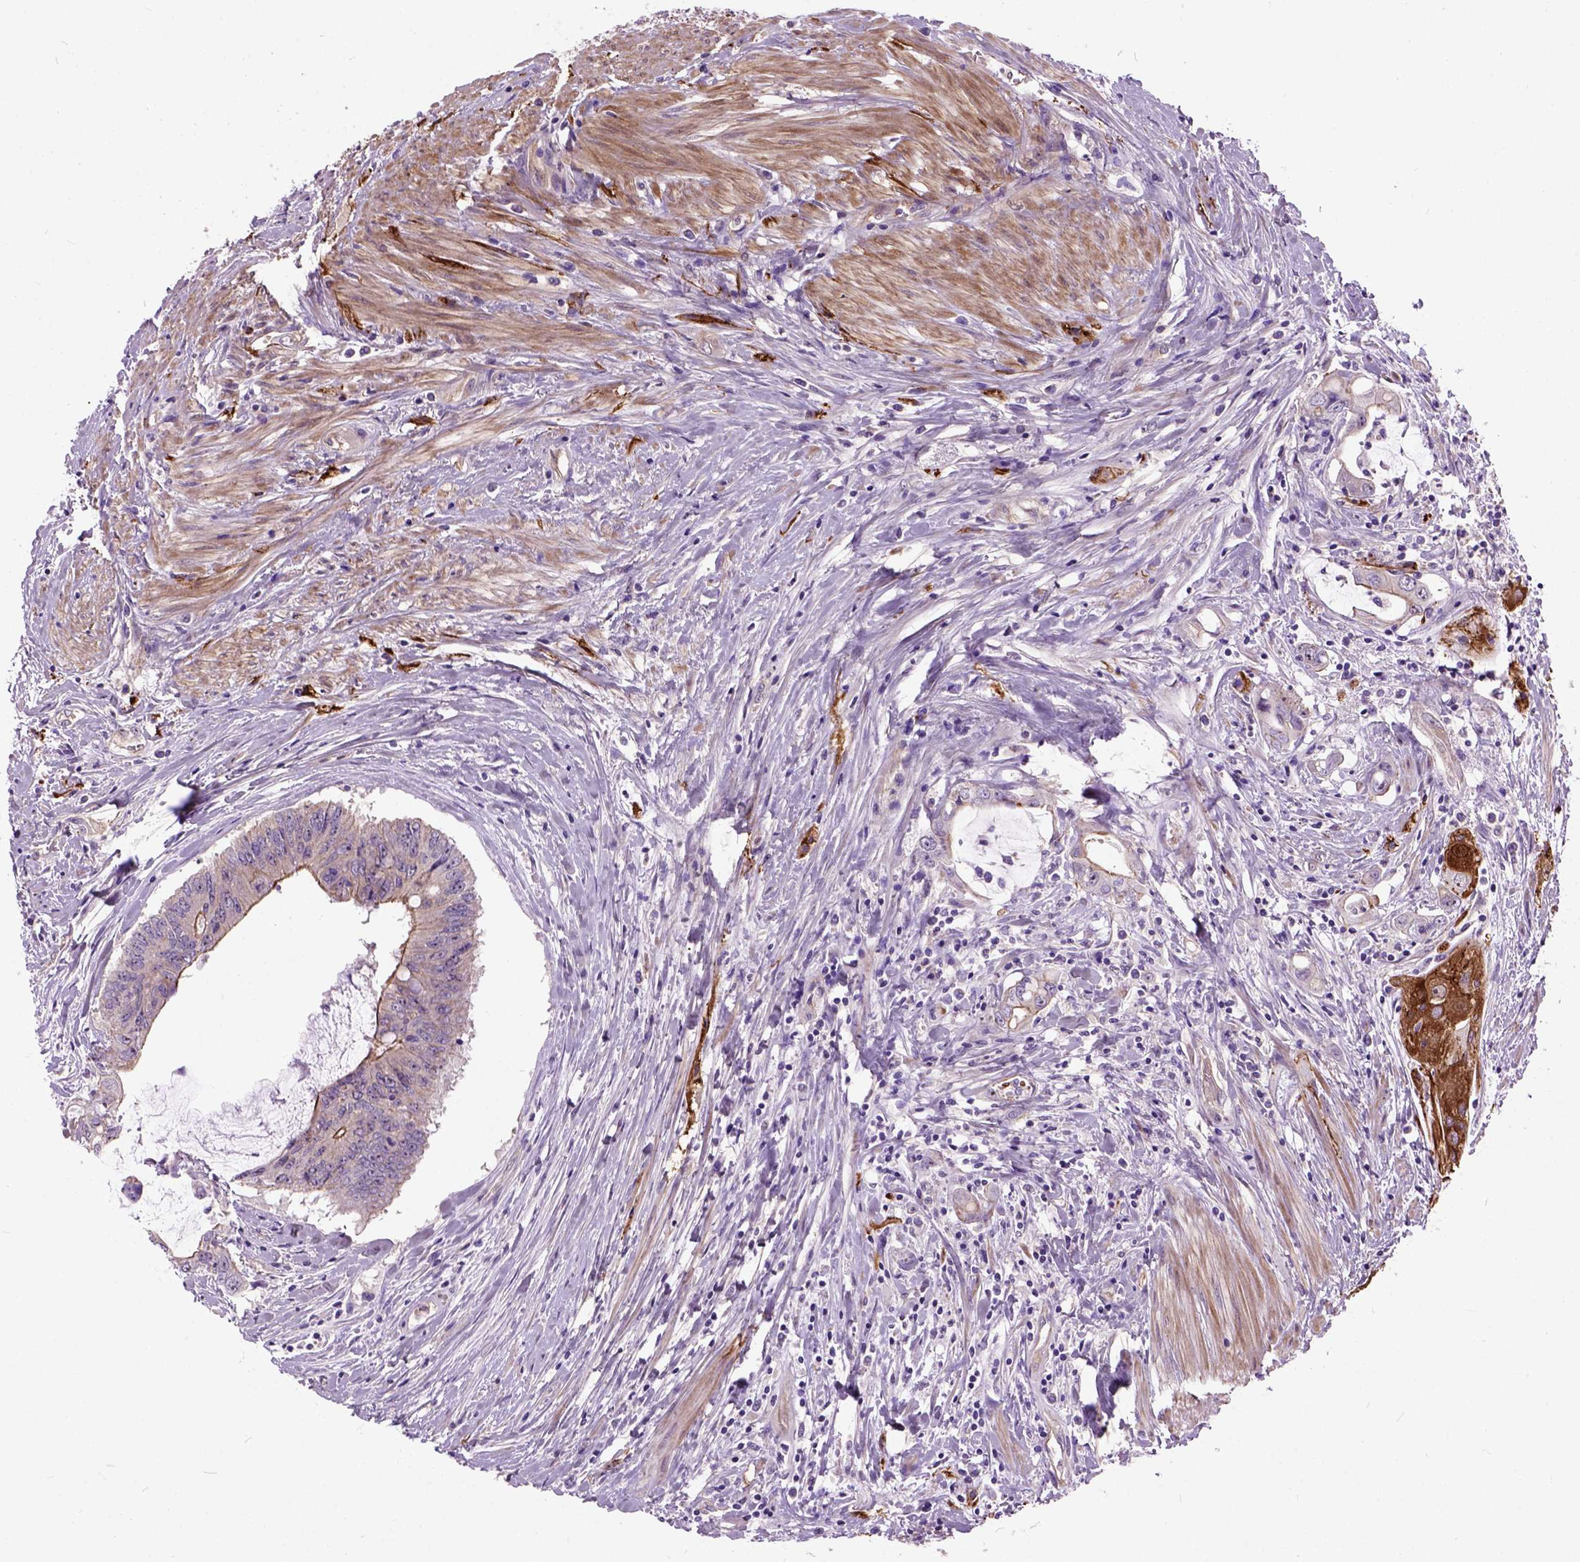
{"staining": {"intensity": "strong", "quantity": "<25%", "location": "cytoplasmic/membranous"}, "tissue": "colorectal cancer", "cell_type": "Tumor cells", "image_type": "cancer", "snomed": [{"axis": "morphology", "description": "Adenocarcinoma, NOS"}, {"axis": "topography", "description": "Rectum"}], "caption": "Protein analysis of adenocarcinoma (colorectal) tissue exhibits strong cytoplasmic/membranous expression in about <25% of tumor cells.", "gene": "MAPT", "patient": {"sex": "male", "age": 59}}